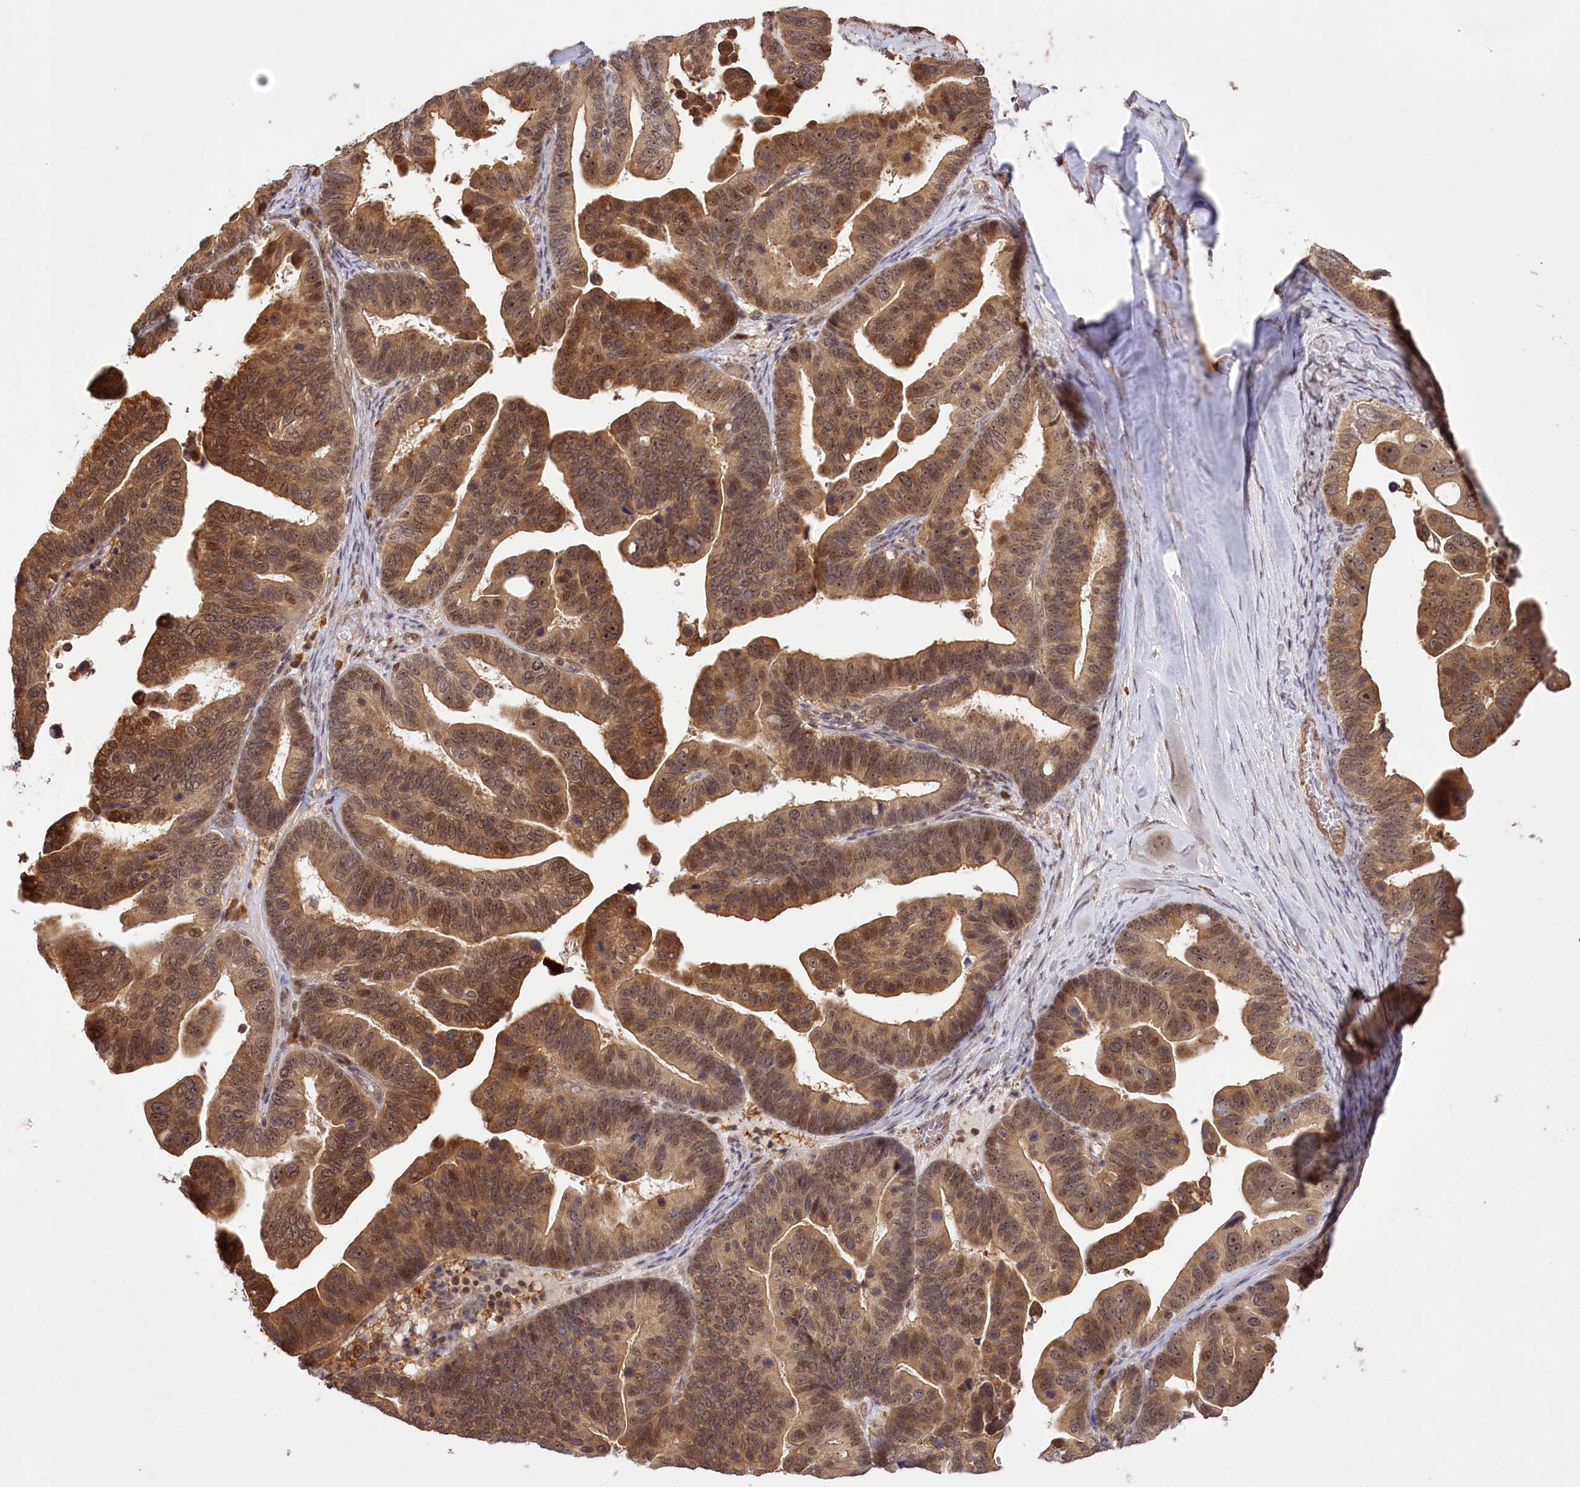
{"staining": {"intensity": "moderate", "quantity": ">75%", "location": "cytoplasmic/membranous,nuclear"}, "tissue": "ovarian cancer", "cell_type": "Tumor cells", "image_type": "cancer", "snomed": [{"axis": "morphology", "description": "Cystadenocarcinoma, serous, NOS"}, {"axis": "topography", "description": "Ovary"}], "caption": "An IHC histopathology image of neoplastic tissue is shown. Protein staining in brown highlights moderate cytoplasmic/membranous and nuclear positivity in ovarian serous cystadenocarcinoma within tumor cells.", "gene": "SERGEF", "patient": {"sex": "female", "age": 56}}